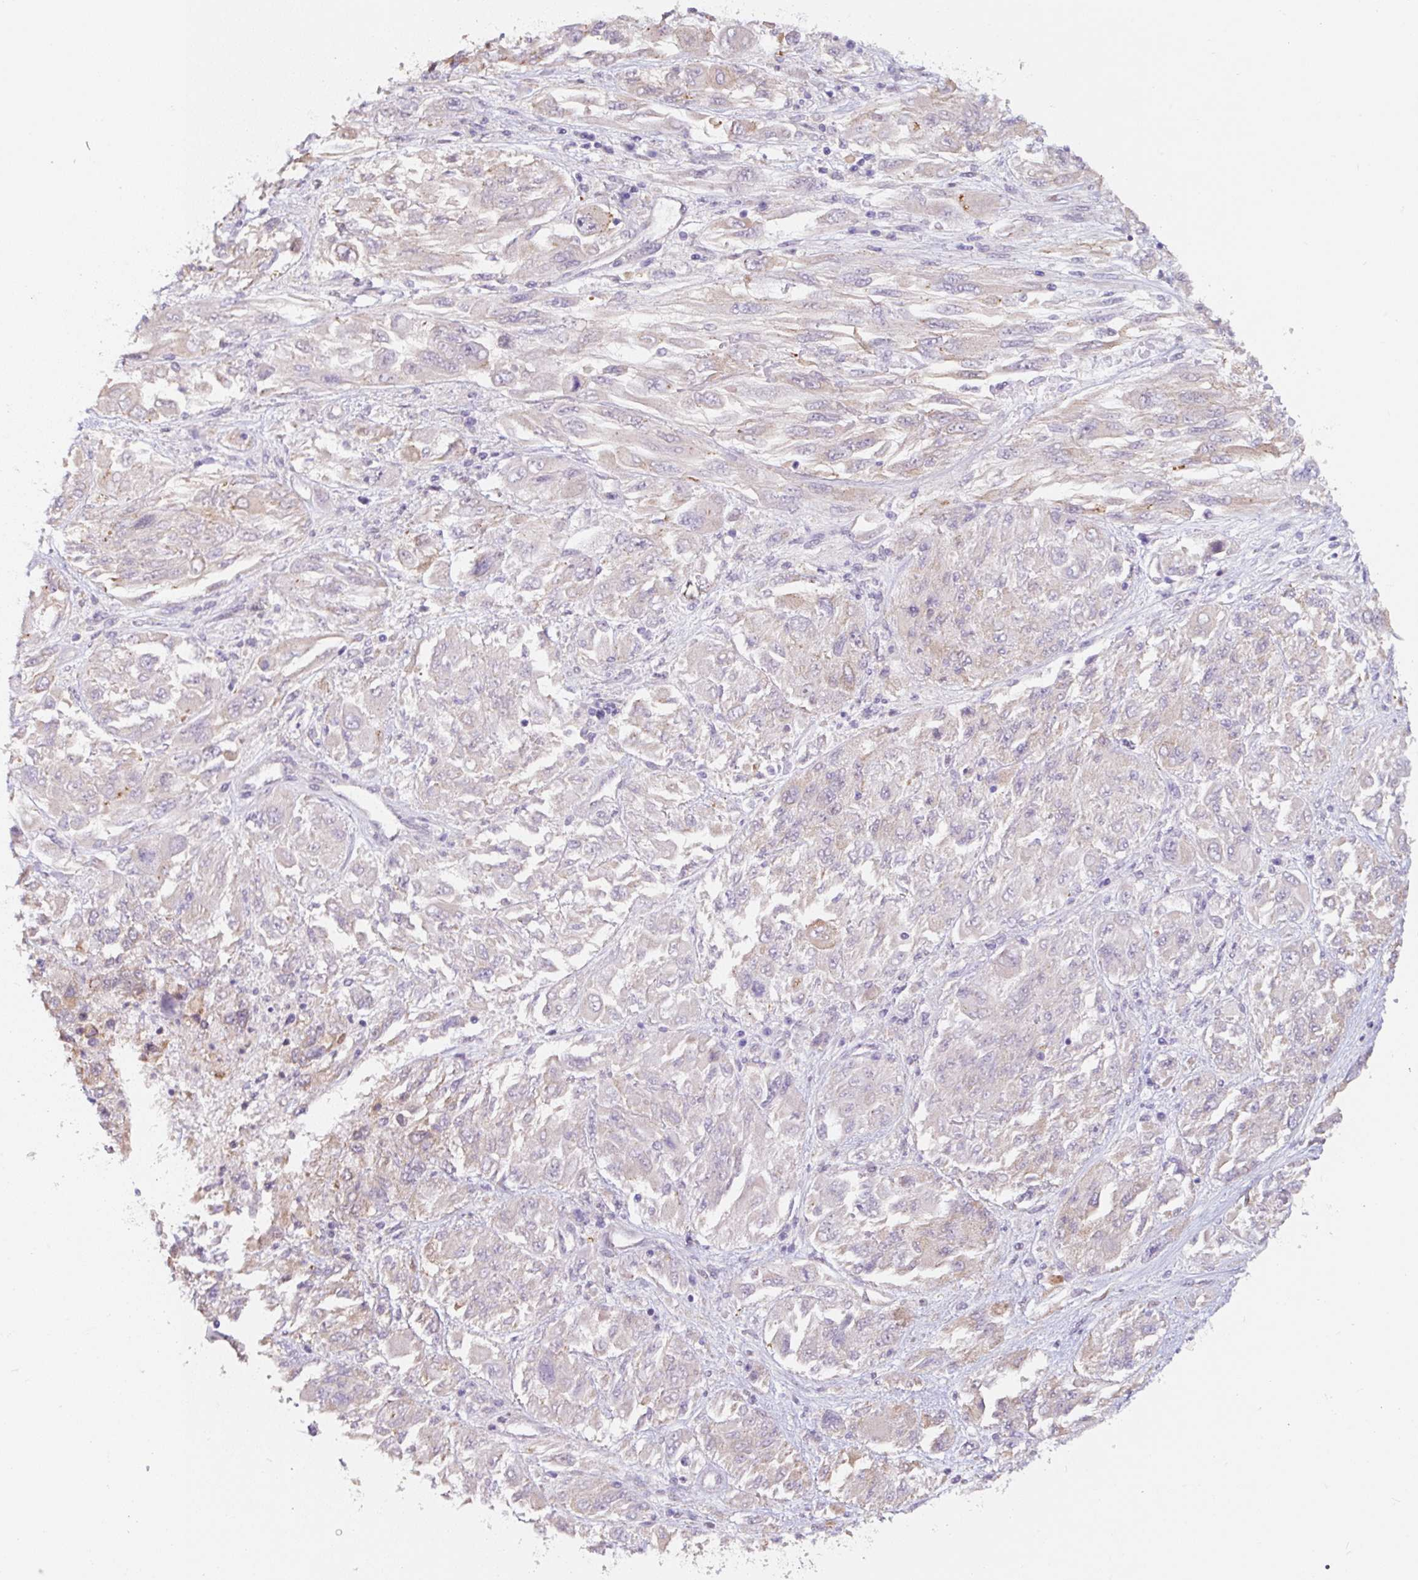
{"staining": {"intensity": "negative", "quantity": "none", "location": "none"}, "tissue": "melanoma", "cell_type": "Tumor cells", "image_type": "cancer", "snomed": [{"axis": "morphology", "description": "Malignant melanoma, NOS"}, {"axis": "topography", "description": "Skin"}], "caption": "There is no significant expression in tumor cells of malignant melanoma. (DAB IHC with hematoxylin counter stain).", "gene": "ASRGL1", "patient": {"sex": "female", "age": 91}}